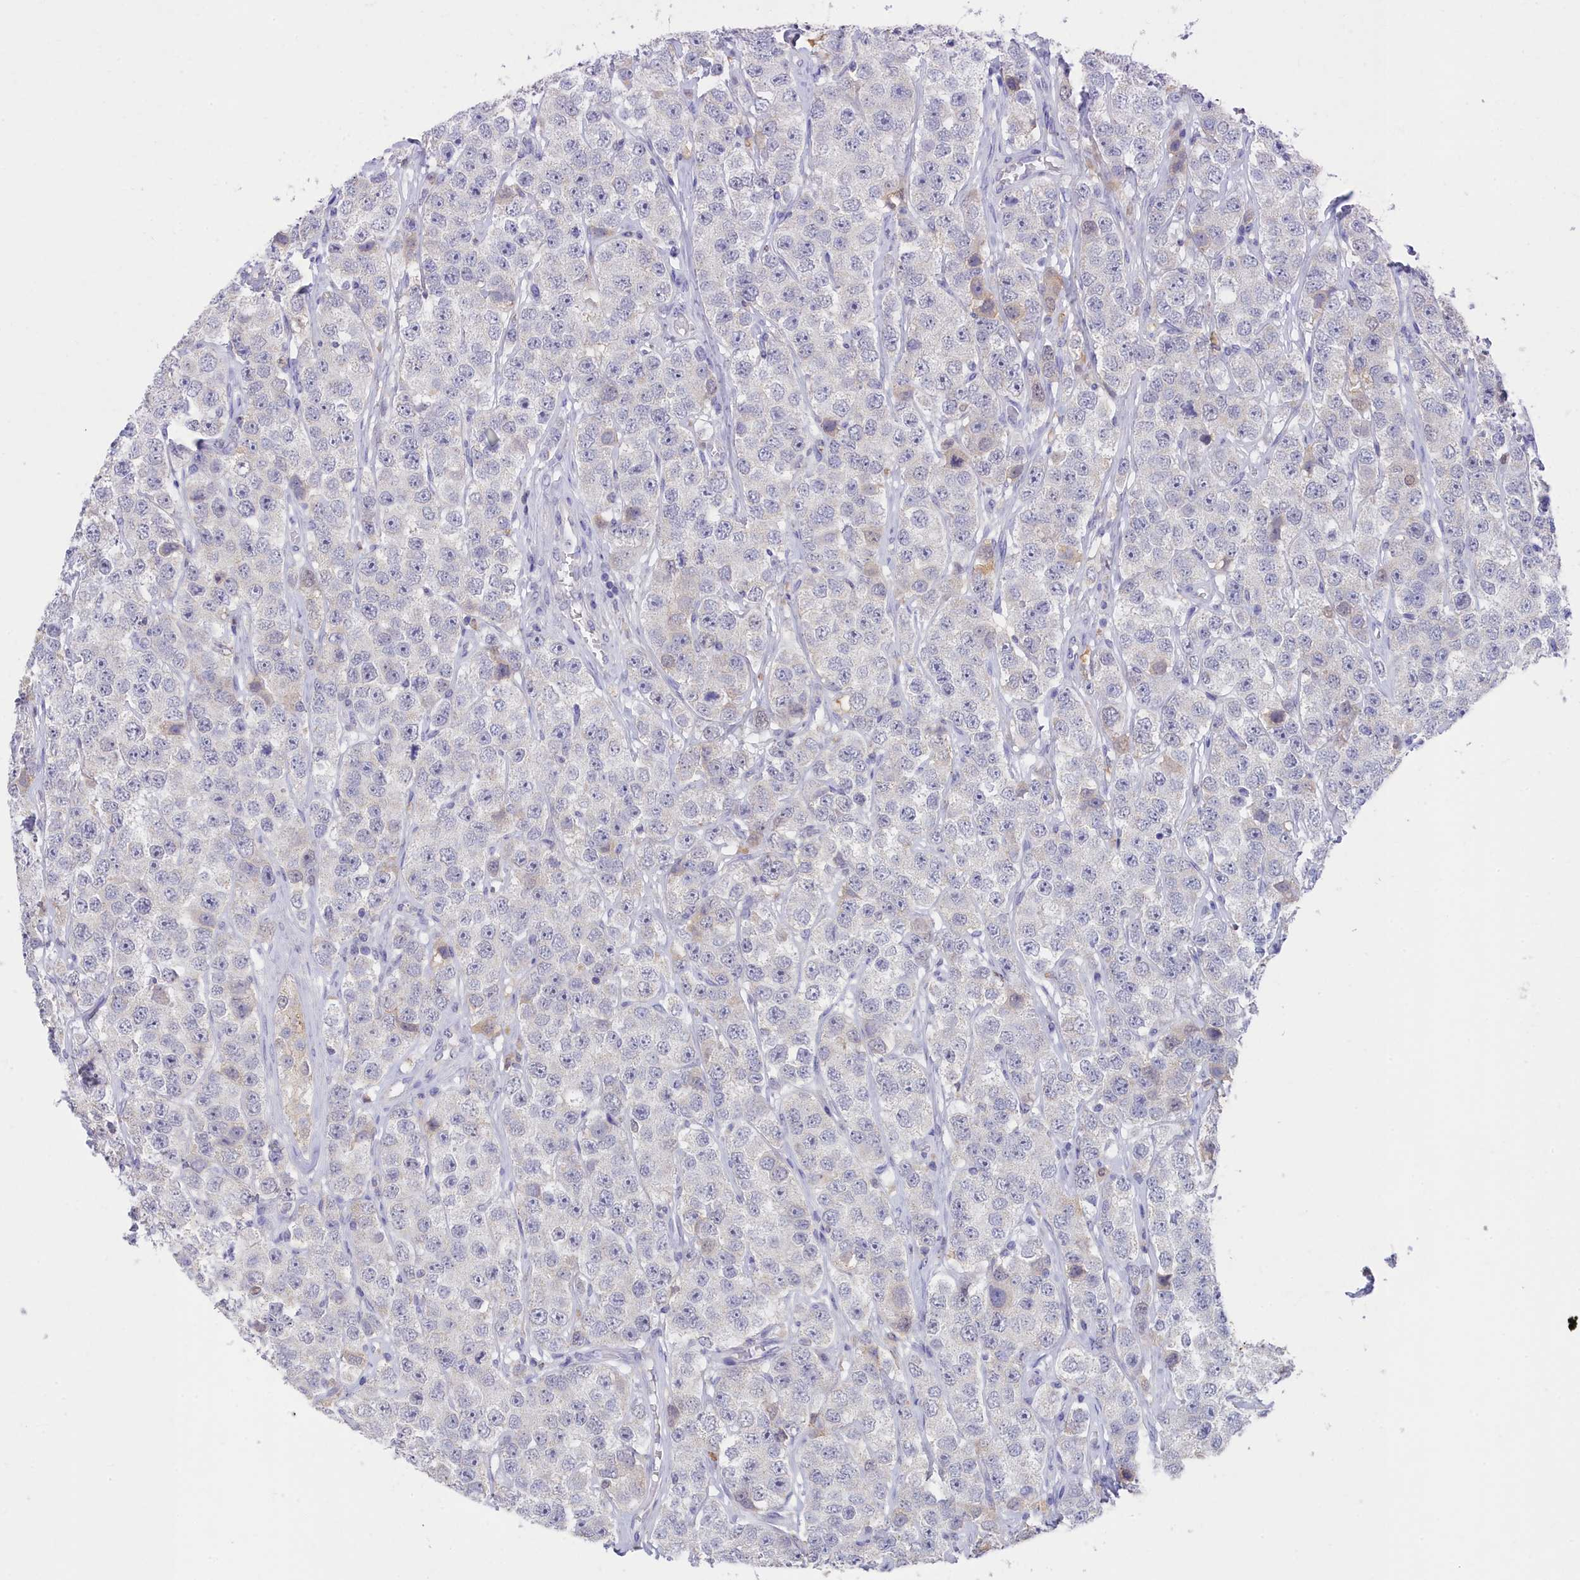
{"staining": {"intensity": "negative", "quantity": "none", "location": "none"}, "tissue": "testis cancer", "cell_type": "Tumor cells", "image_type": "cancer", "snomed": [{"axis": "morphology", "description": "Seminoma, NOS"}, {"axis": "topography", "description": "Testis"}], "caption": "The IHC histopathology image has no significant positivity in tumor cells of testis cancer tissue.", "gene": "LRIF1", "patient": {"sex": "male", "age": 28}}